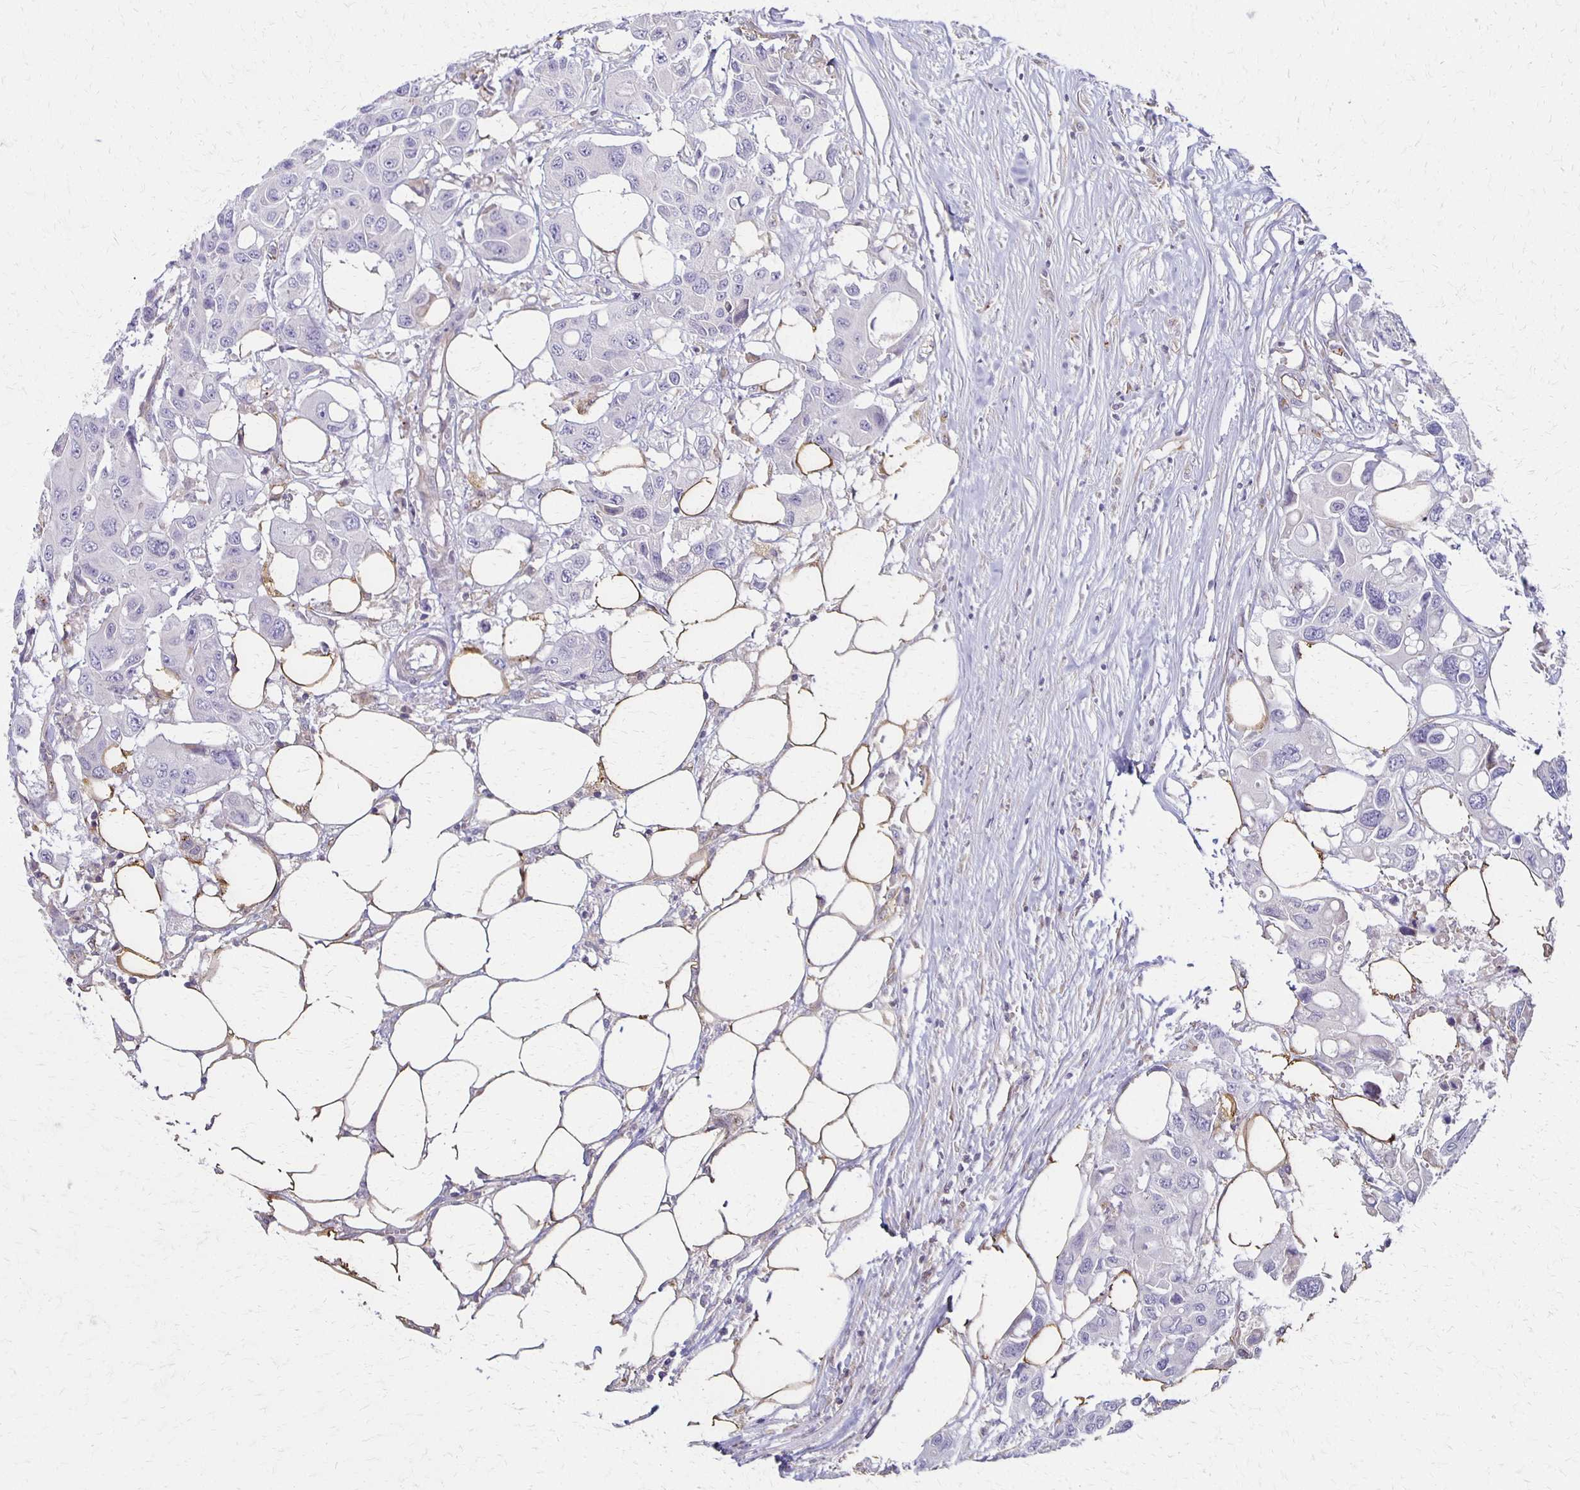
{"staining": {"intensity": "negative", "quantity": "none", "location": "none"}, "tissue": "colorectal cancer", "cell_type": "Tumor cells", "image_type": "cancer", "snomed": [{"axis": "morphology", "description": "Adenocarcinoma, NOS"}, {"axis": "topography", "description": "Colon"}], "caption": "Immunohistochemistry (IHC) of human colorectal adenocarcinoma demonstrates no staining in tumor cells.", "gene": "GPX4", "patient": {"sex": "male", "age": 77}}